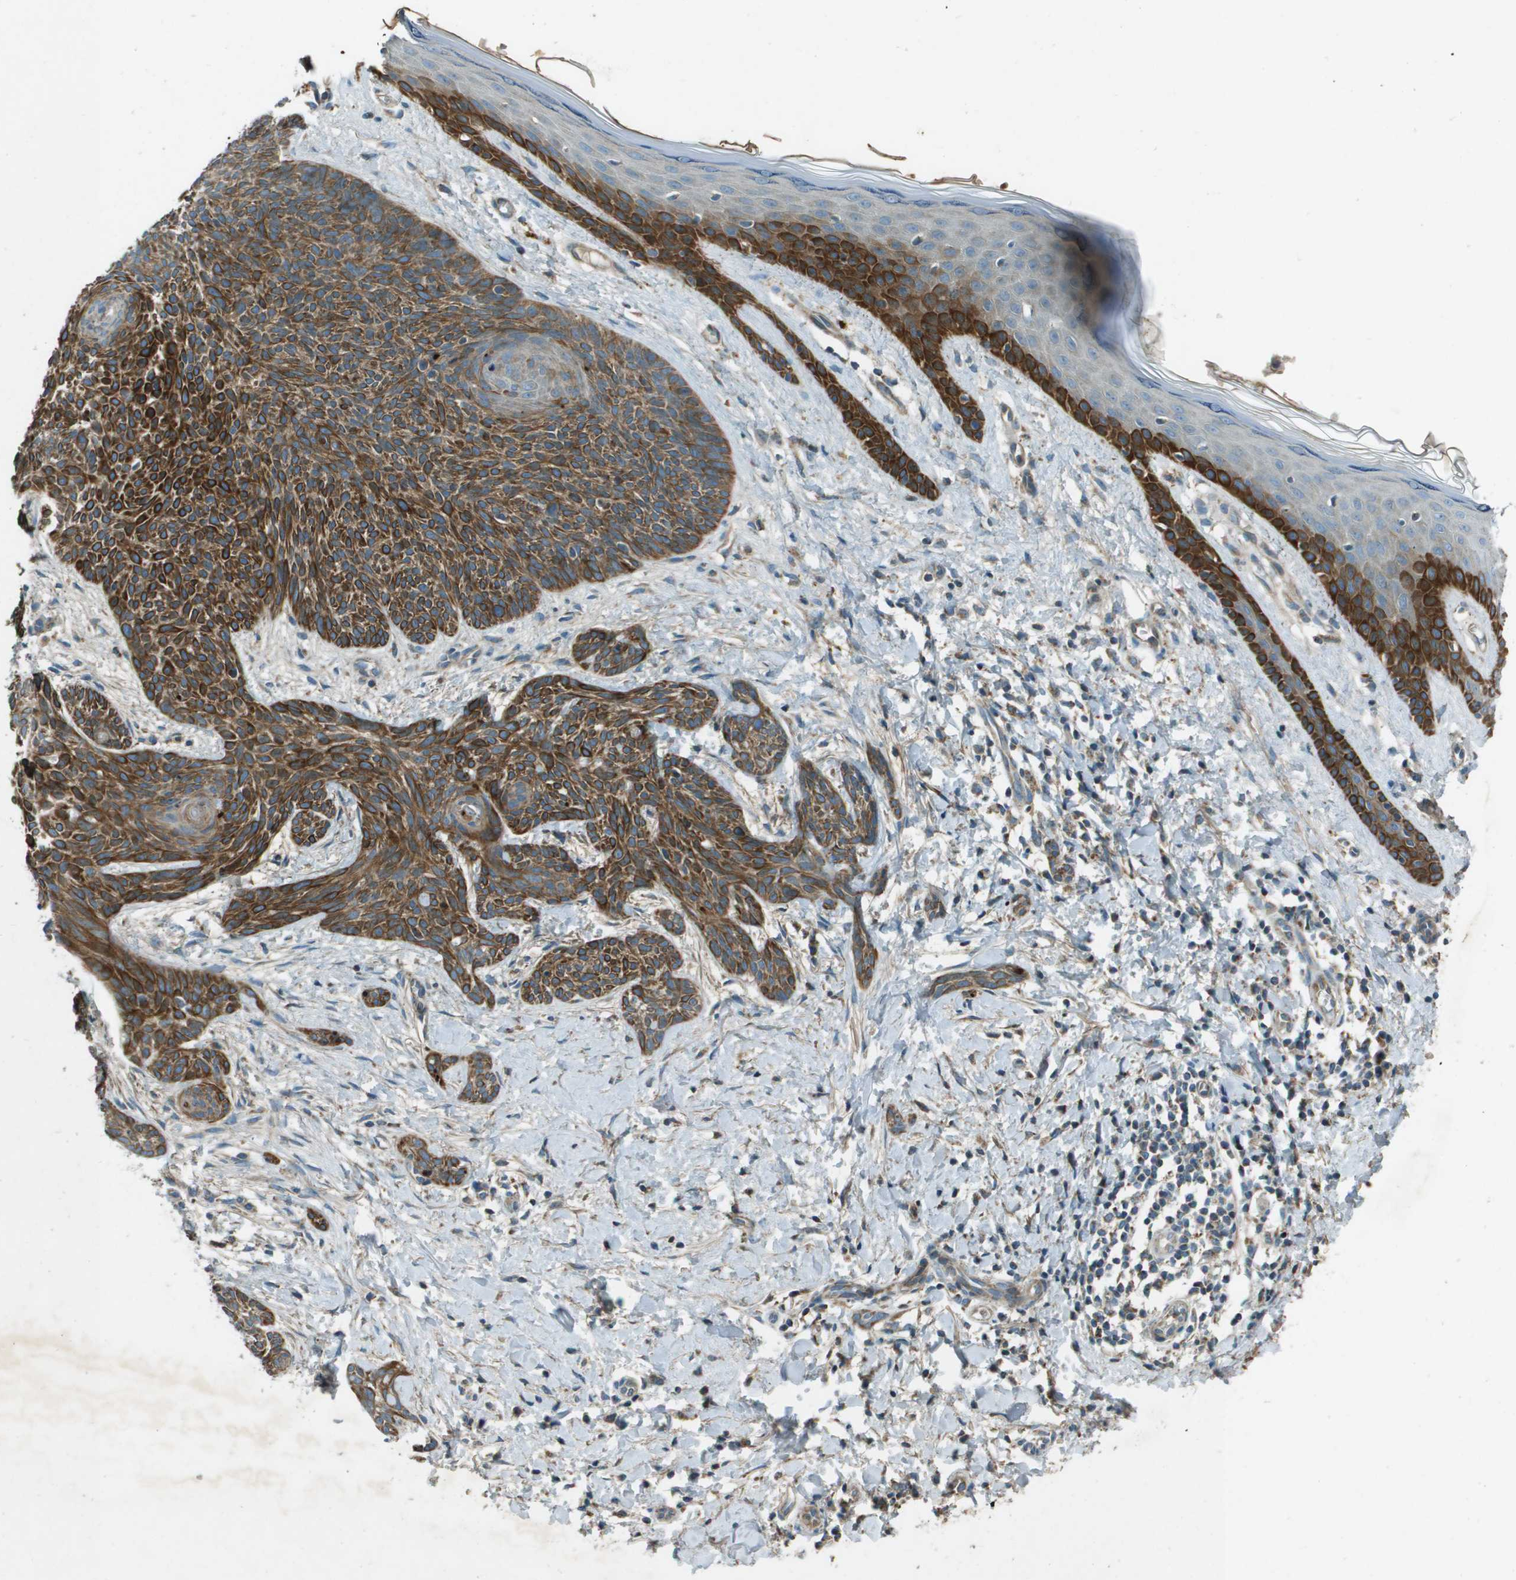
{"staining": {"intensity": "strong", "quantity": ">75%", "location": "cytoplasmic/membranous"}, "tissue": "skin cancer", "cell_type": "Tumor cells", "image_type": "cancer", "snomed": [{"axis": "morphology", "description": "Basal cell carcinoma"}, {"axis": "topography", "description": "Skin"}], "caption": "Strong cytoplasmic/membranous protein expression is identified in about >75% of tumor cells in skin cancer.", "gene": "MIGA1", "patient": {"sex": "female", "age": 59}}